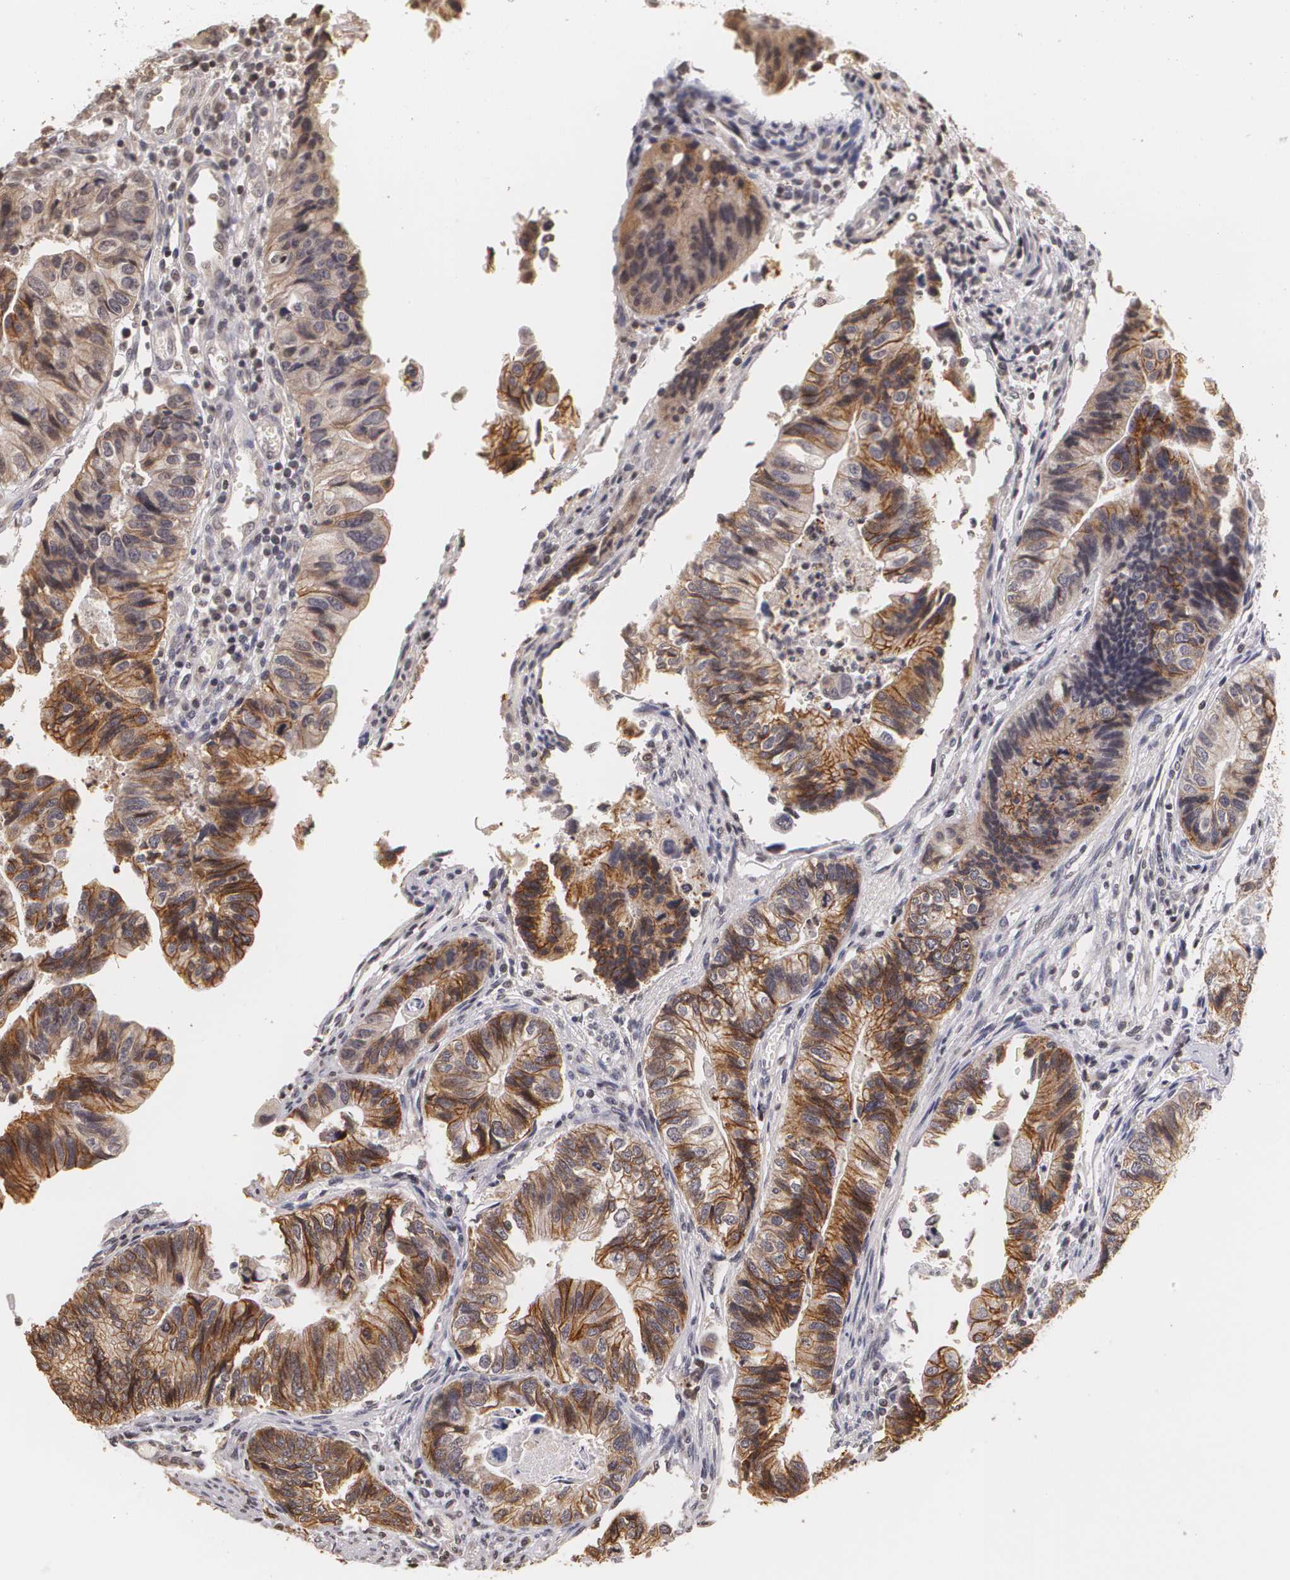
{"staining": {"intensity": "moderate", "quantity": "25%-75%", "location": "cytoplasmic/membranous"}, "tissue": "colorectal cancer", "cell_type": "Tumor cells", "image_type": "cancer", "snomed": [{"axis": "morphology", "description": "Adenocarcinoma, NOS"}, {"axis": "topography", "description": "Colon"}], "caption": "Colorectal cancer (adenocarcinoma) was stained to show a protein in brown. There is medium levels of moderate cytoplasmic/membranous staining in approximately 25%-75% of tumor cells. (IHC, brightfield microscopy, high magnification).", "gene": "THRB", "patient": {"sex": "female", "age": 11}}